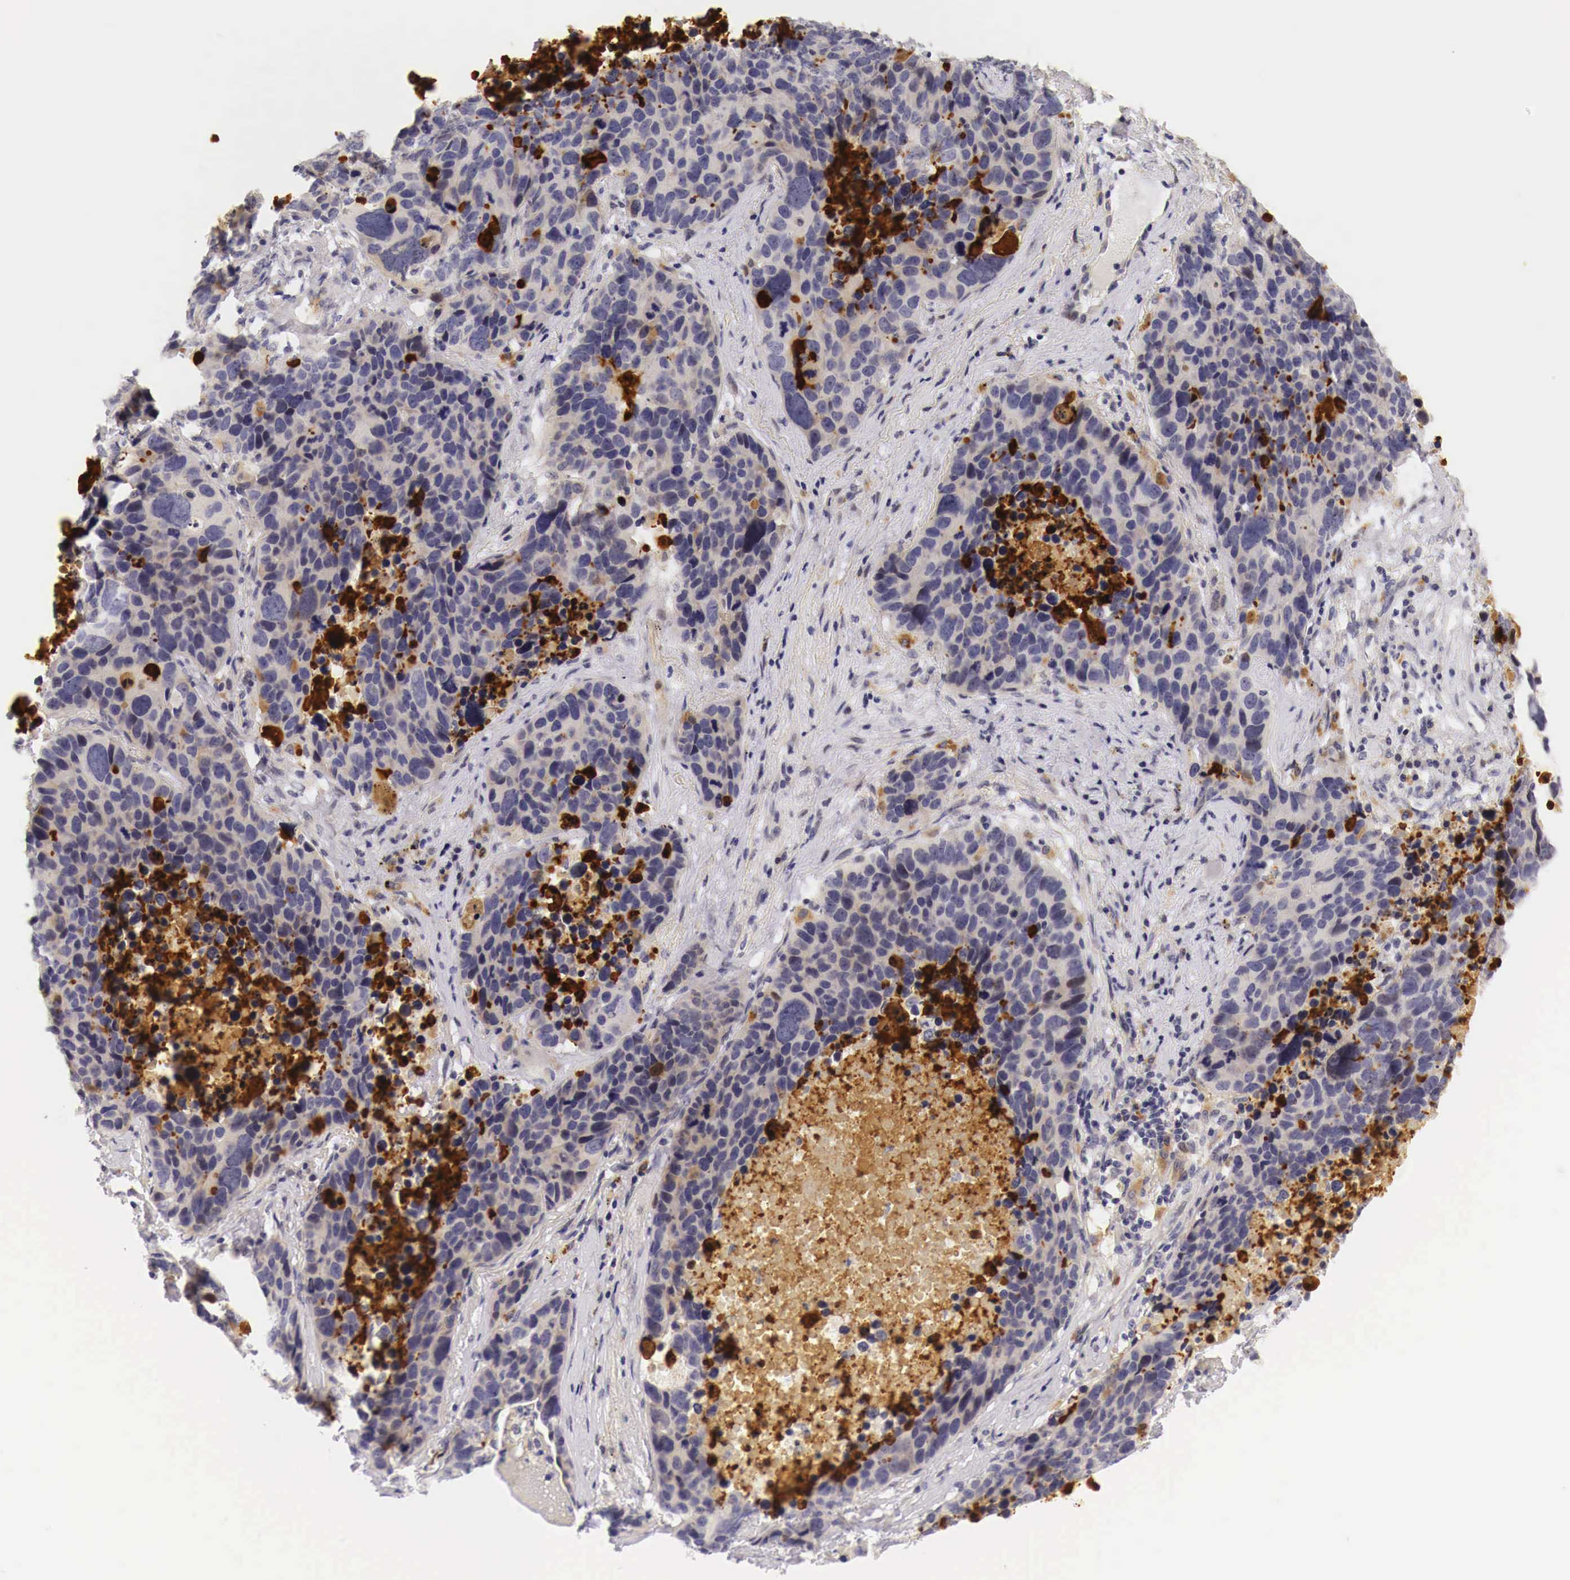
{"staining": {"intensity": "strong", "quantity": "<25%", "location": "nuclear"}, "tissue": "lung cancer", "cell_type": "Tumor cells", "image_type": "cancer", "snomed": [{"axis": "morphology", "description": "Carcinoid, malignant, NOS"}, {"axis": "topography", "description": "Lung"}], "caption": "A histopathology image of human lung cancer (malignant carcinoid) stained for a protein reveals strong nuclear brown staining in tumor cells.", "gene": "CASP3", "patient": {"sex": "male", "age": 60}}